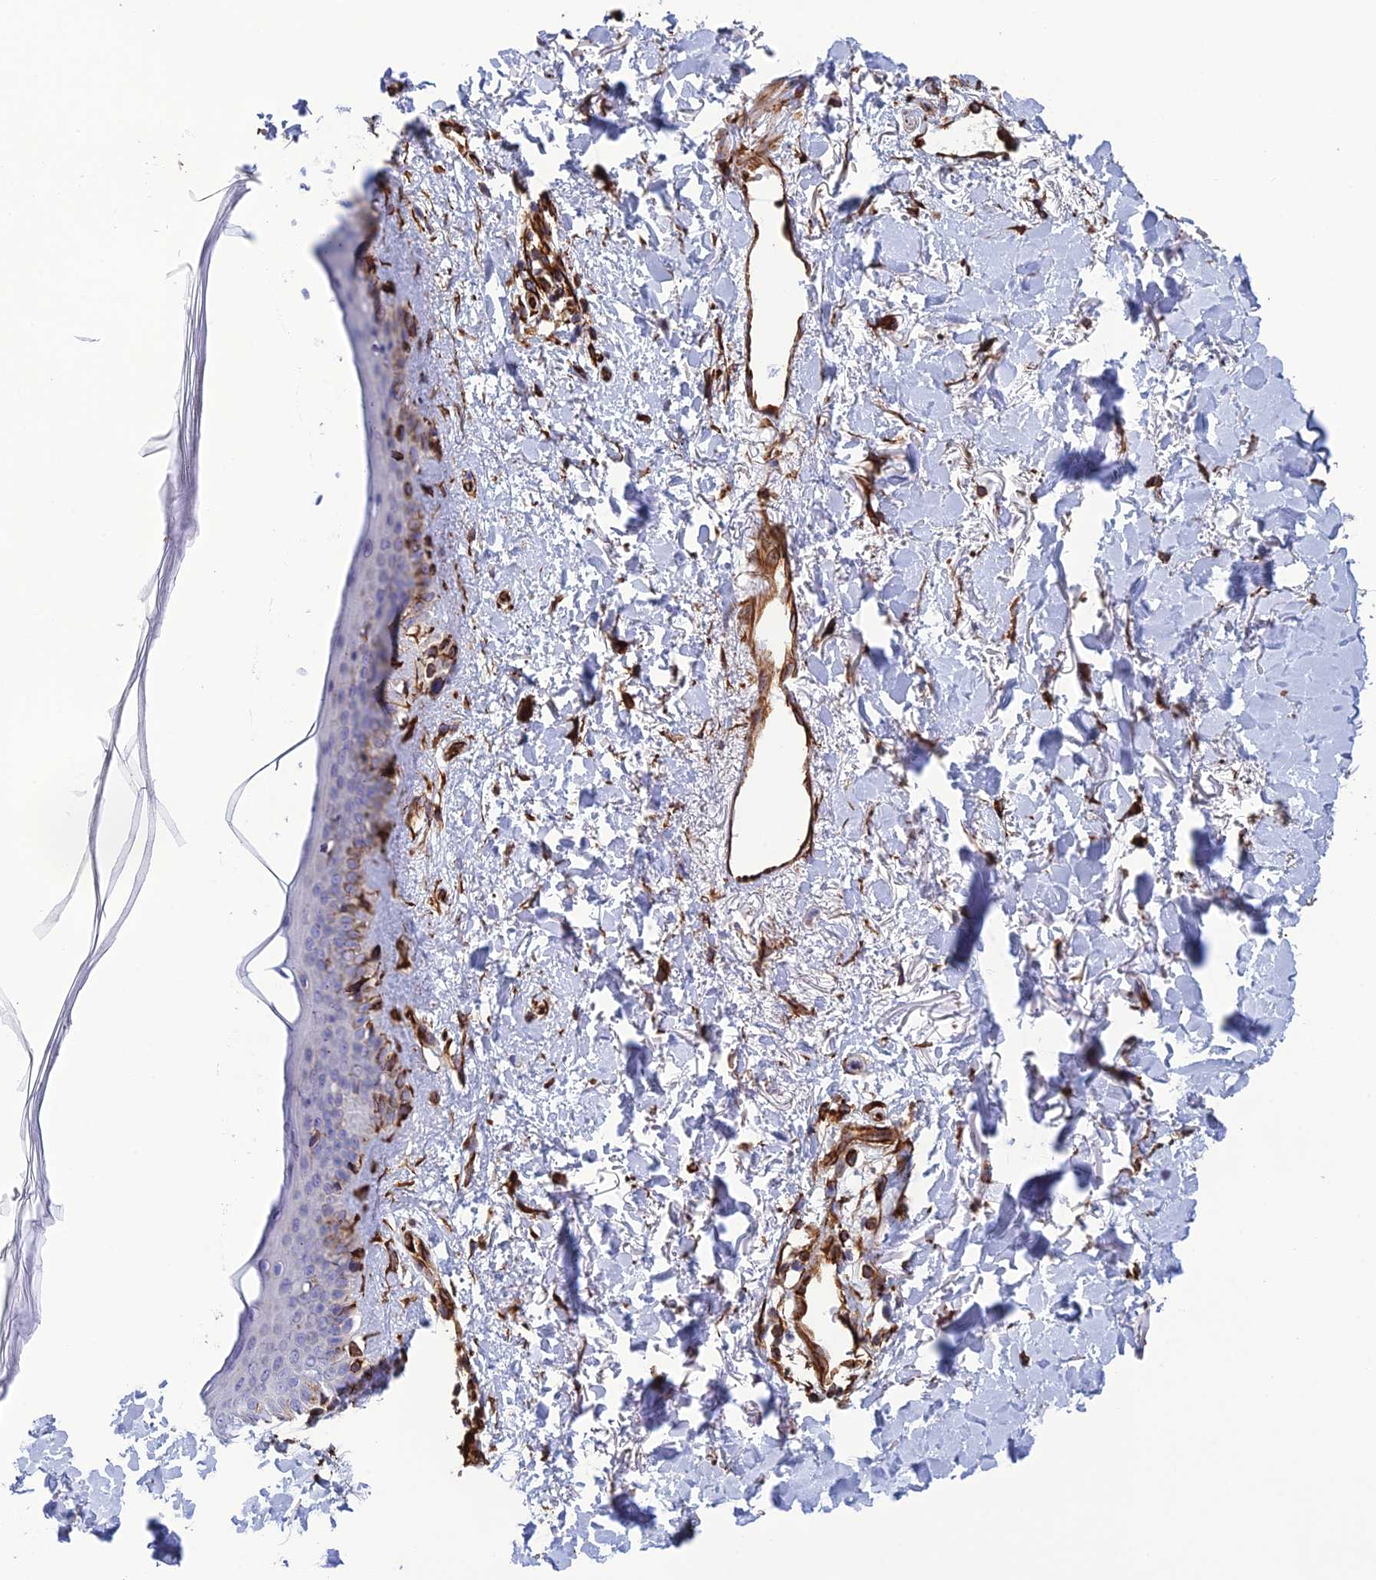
{"staining": {"intensity": "strong", "quantity": ">75%", "location": "cytoplasmic/membranous"}, "tissue": "skin", "cell_type": "Fibroblasts", "image_type": "normal", "snomed": [{"axis": "morphology", "description": "Normal tissue, NOS"}, {"axis": "topography", "description": "Skin"}], "caption": "IHC micrograph of benign skin stained for a protein (brown), which displays high levels of strong cytoplasmic/membranous positivity in about >75% of fibroblasts.", "gene": "FBXL20", "patient": {"sex": "female", "age": 58}}